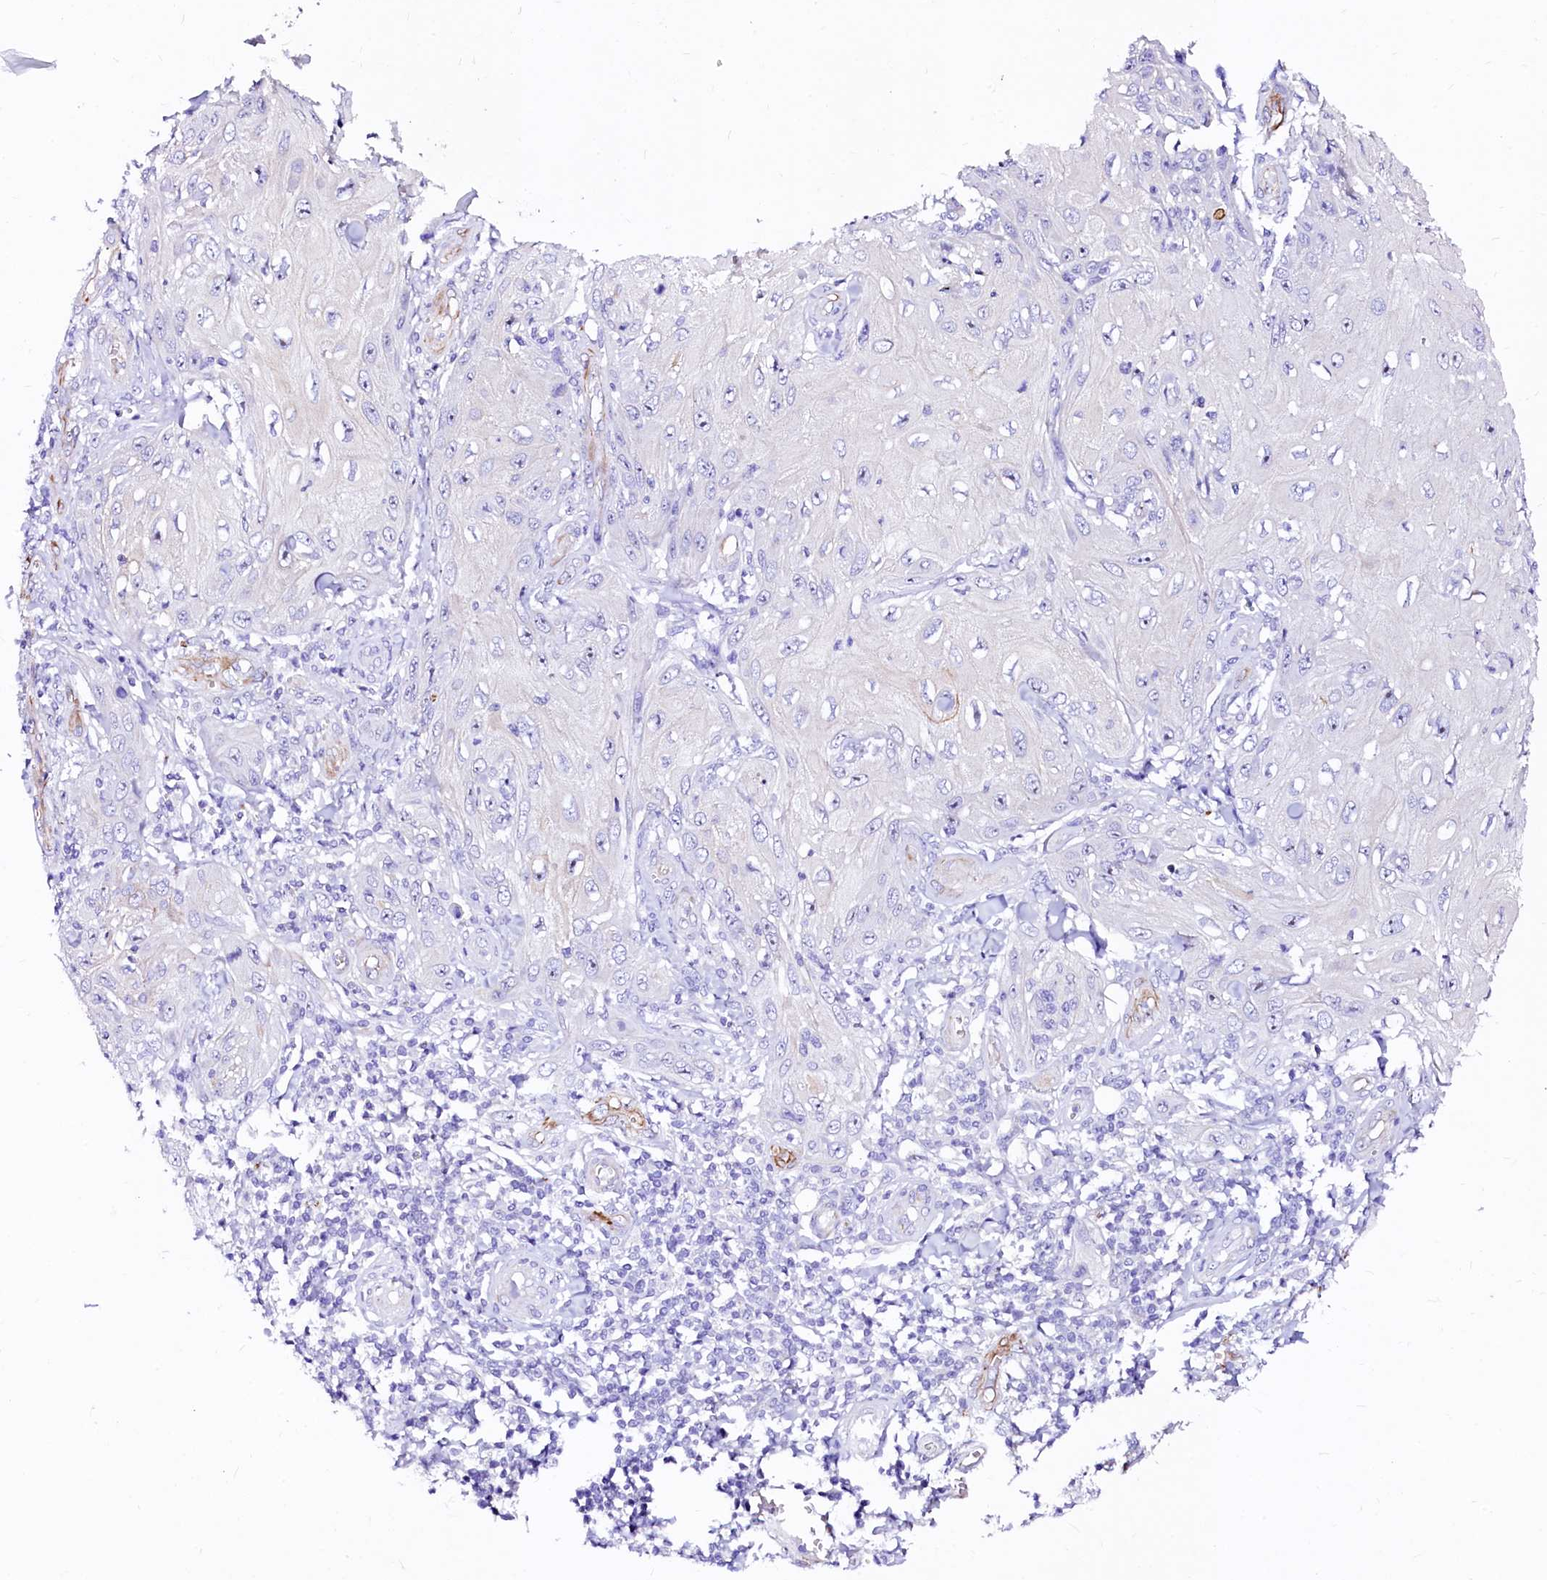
{"staining": {"intensity": "negative", "quantity": "none", "location": "none"}, "tissue": "skin cancer", "cell_type": "Tumor cells", "image_type": "cancer", "snomed": [{"axis": "morphology", "description": "Squamous cell carcinoma, NOS"}, {"axis": "topography", "description": "Skin"}], "caption": "A photomicrograph of human skin squamous cell carcinoma is negative for staining in tumor cells.", "gene": "SFR1", "patient": {"sex": "female", "age": 73}}